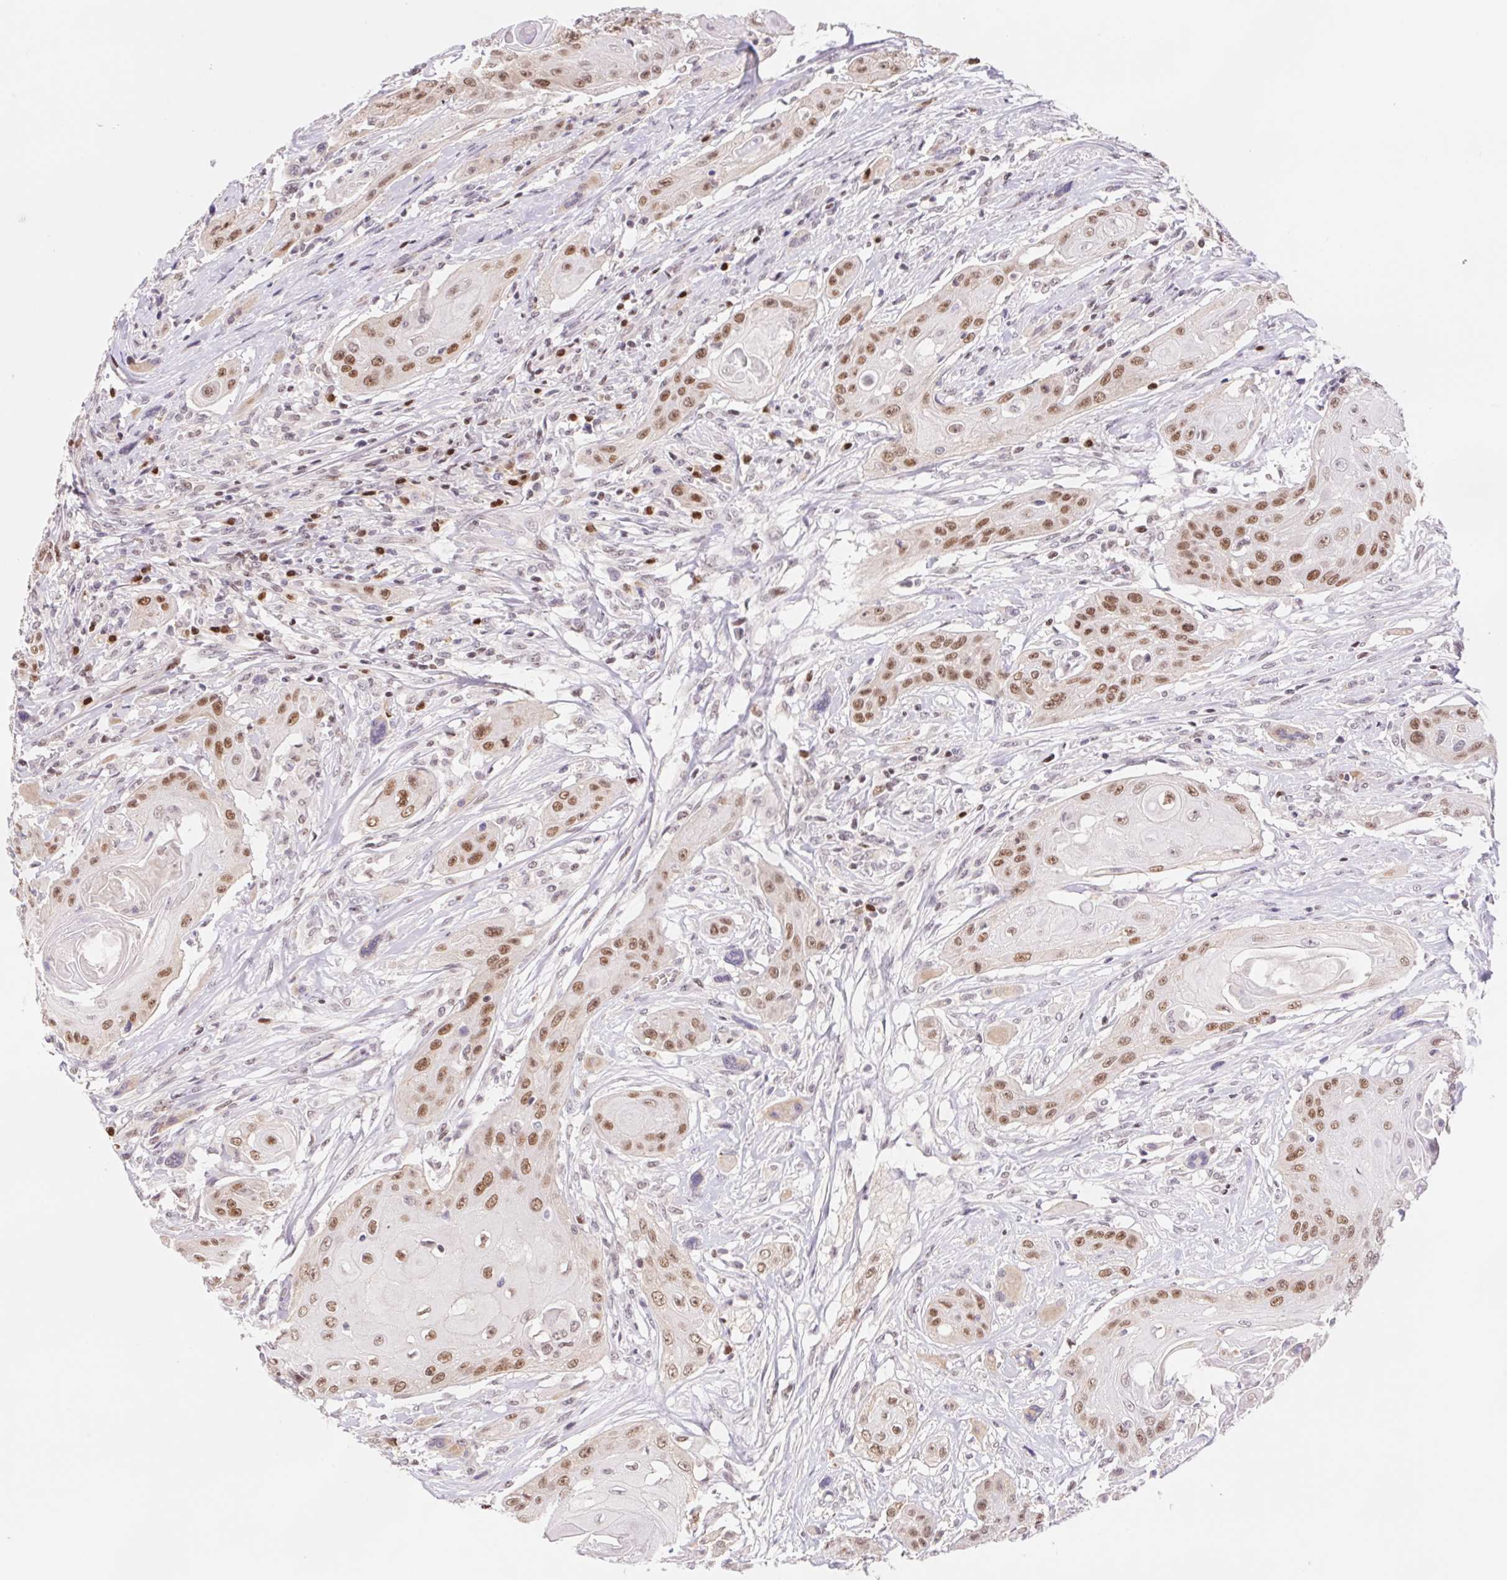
{"staining": {"intensity": "moderate", "quantity": "25%-75%", "location": "nuclear"}, "tissue": "head and neck cancer", "cell_type": "Tumor cells", "image_type": "cancer", "snomed": [{"axis": "morphology", "description": "Squamous cell carcinoma, NOS"}, {"axis": "topography", "description": "Oral tissue"}, {"axis": "topography", "description": "Head-Neck"}, {"axis": "topography", "description": "Neck, NOS"}], "caption": "The photomicrograph shows a brown stain indicating the presence of a protein in the nuclear of tumor cells in head and neck squamous cell carcinoma. (brown staining indicates protein expression, while blue staining denotes nuclei).", "gene": "TRERF1", "patient": {"sex": "female", "age": 55}}